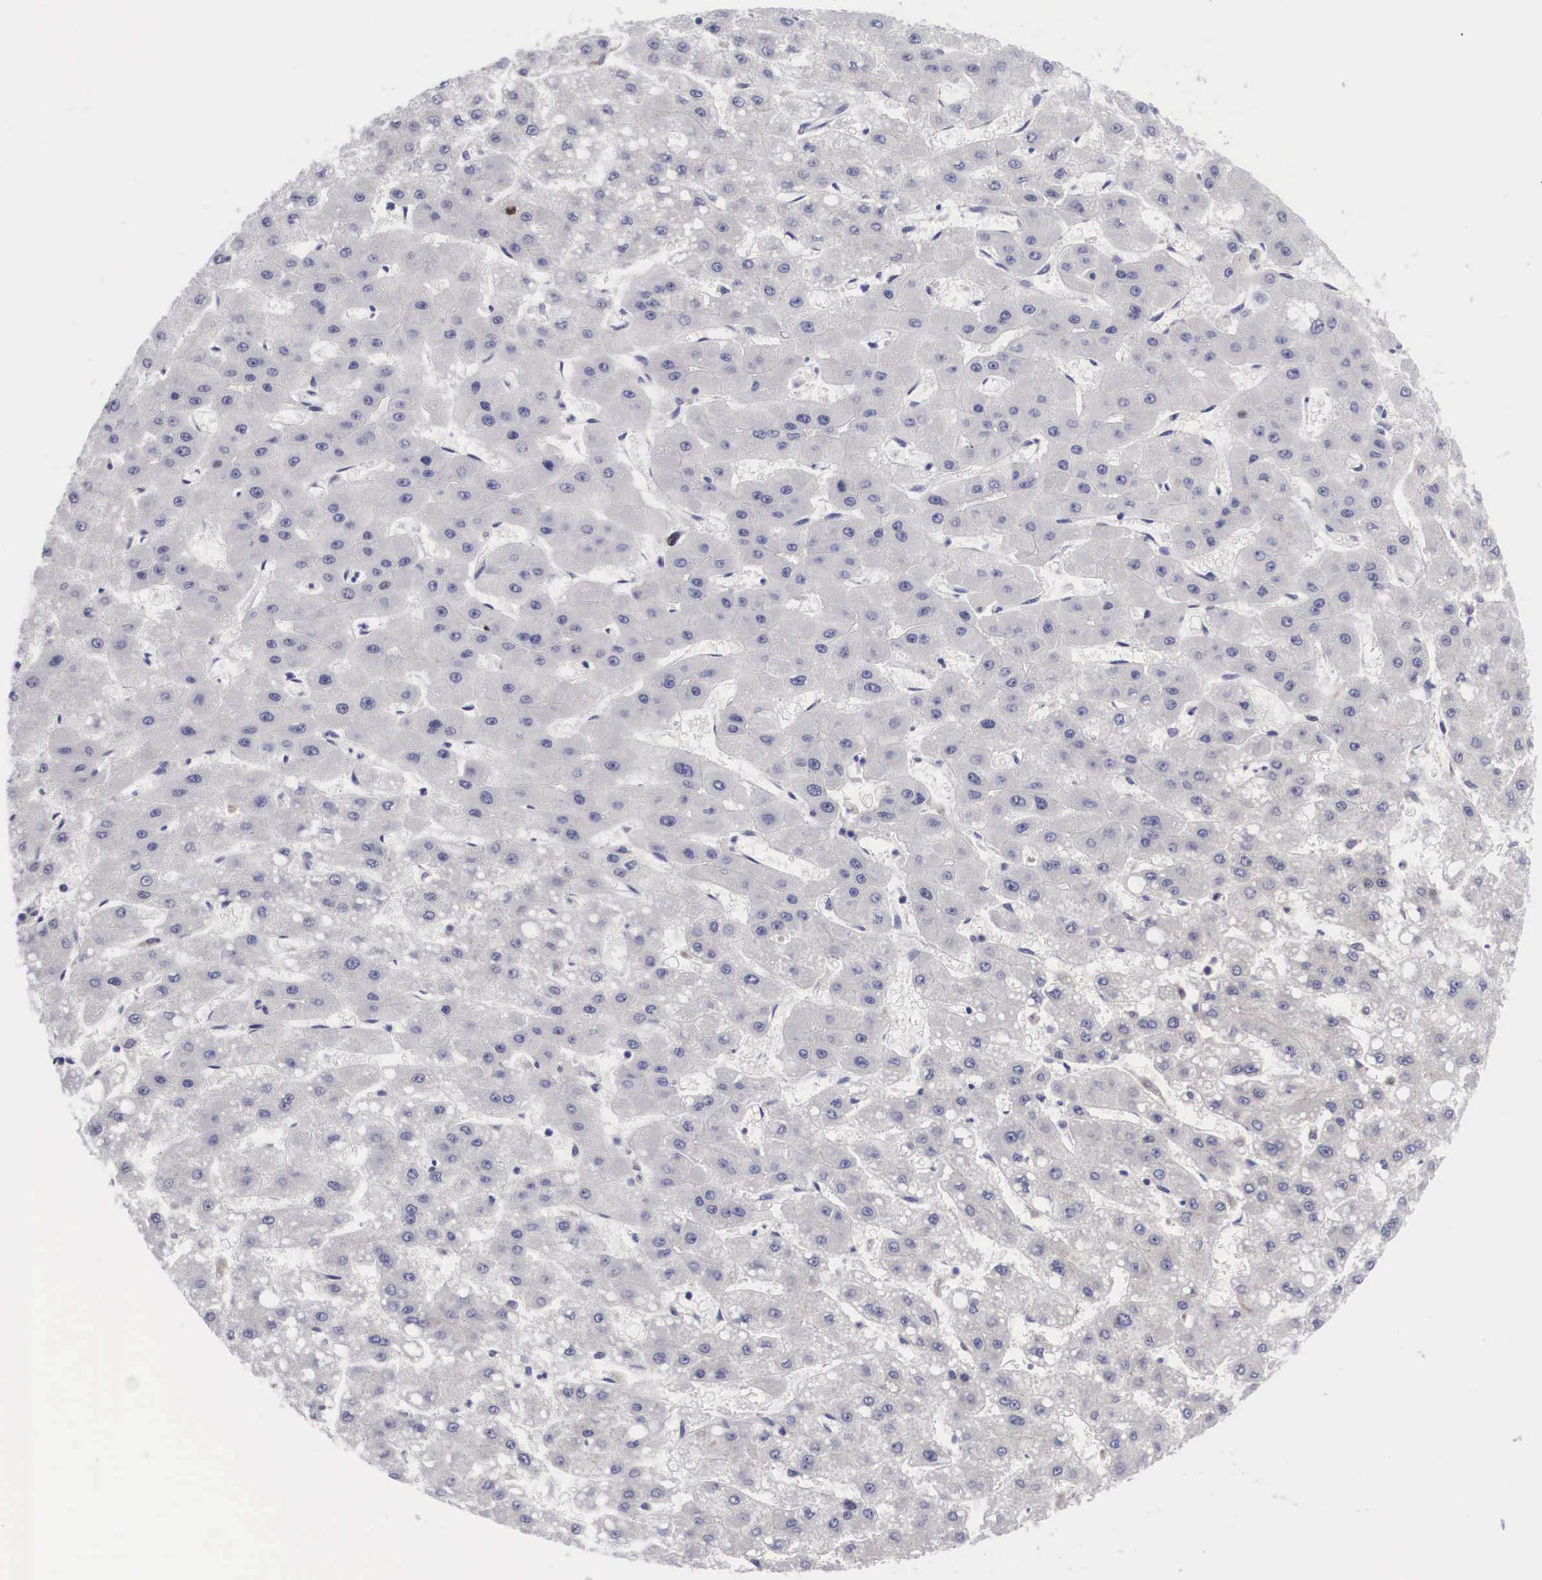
{"staining": {"intensity": "negative", "quantity": "none", "location": "none"}, "tissue": "liver cancer", "cell_type": "Tumor cells", "image_type": "cancer", "snomed": [{"axis": "morphology", "description": "Carcinoma, Hepatocellular, NOS"}, {"axis": "topography", "description": "Liver"}], "caption": "A photomicrograph of liver cancer stained for a protein shows no brown staining in tumor cells.", "gene": "MAST4", "patient": {"sex": "female", "age": 52}}